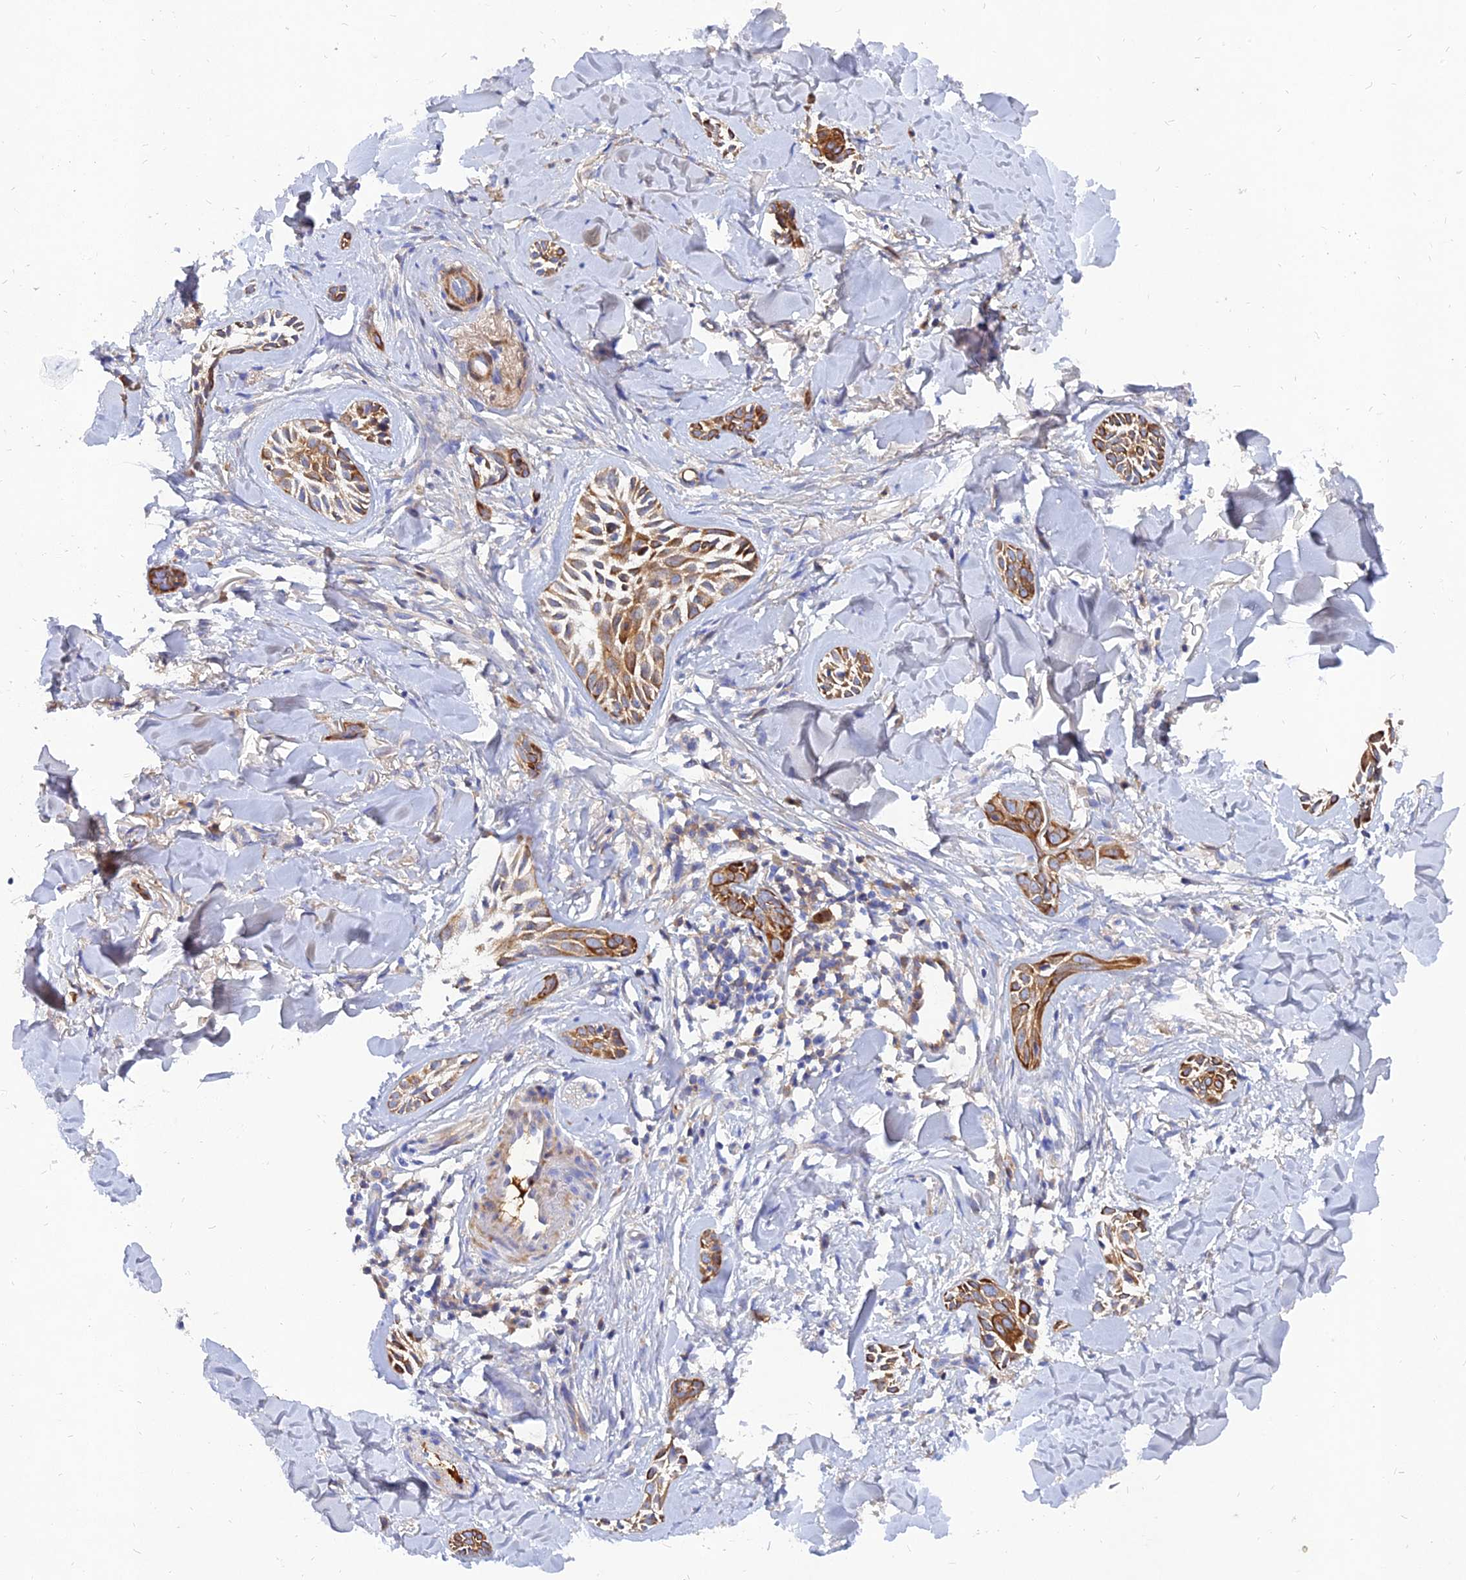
{"staining": {"intensity": "moderate", "quantity": ">75%", "location": "cytoplasmic/membranous"}, "tissue": "skin cancer", "cell_type": "Tumor cells", "image_type": "cancer", "snomed": [{"axis": "morphology", "description": "Basal cell carcinoma"}, {"axis": "topography", "description": "Skin"}], "caption": "Protein expression analysis of human basal cell carcinoma (skin) reveals moderate cytoplasmic/membranous staining in about >75% of tumor cells.", "gene": "MROH1", "patient": {"sex": "female", "age": 59}}